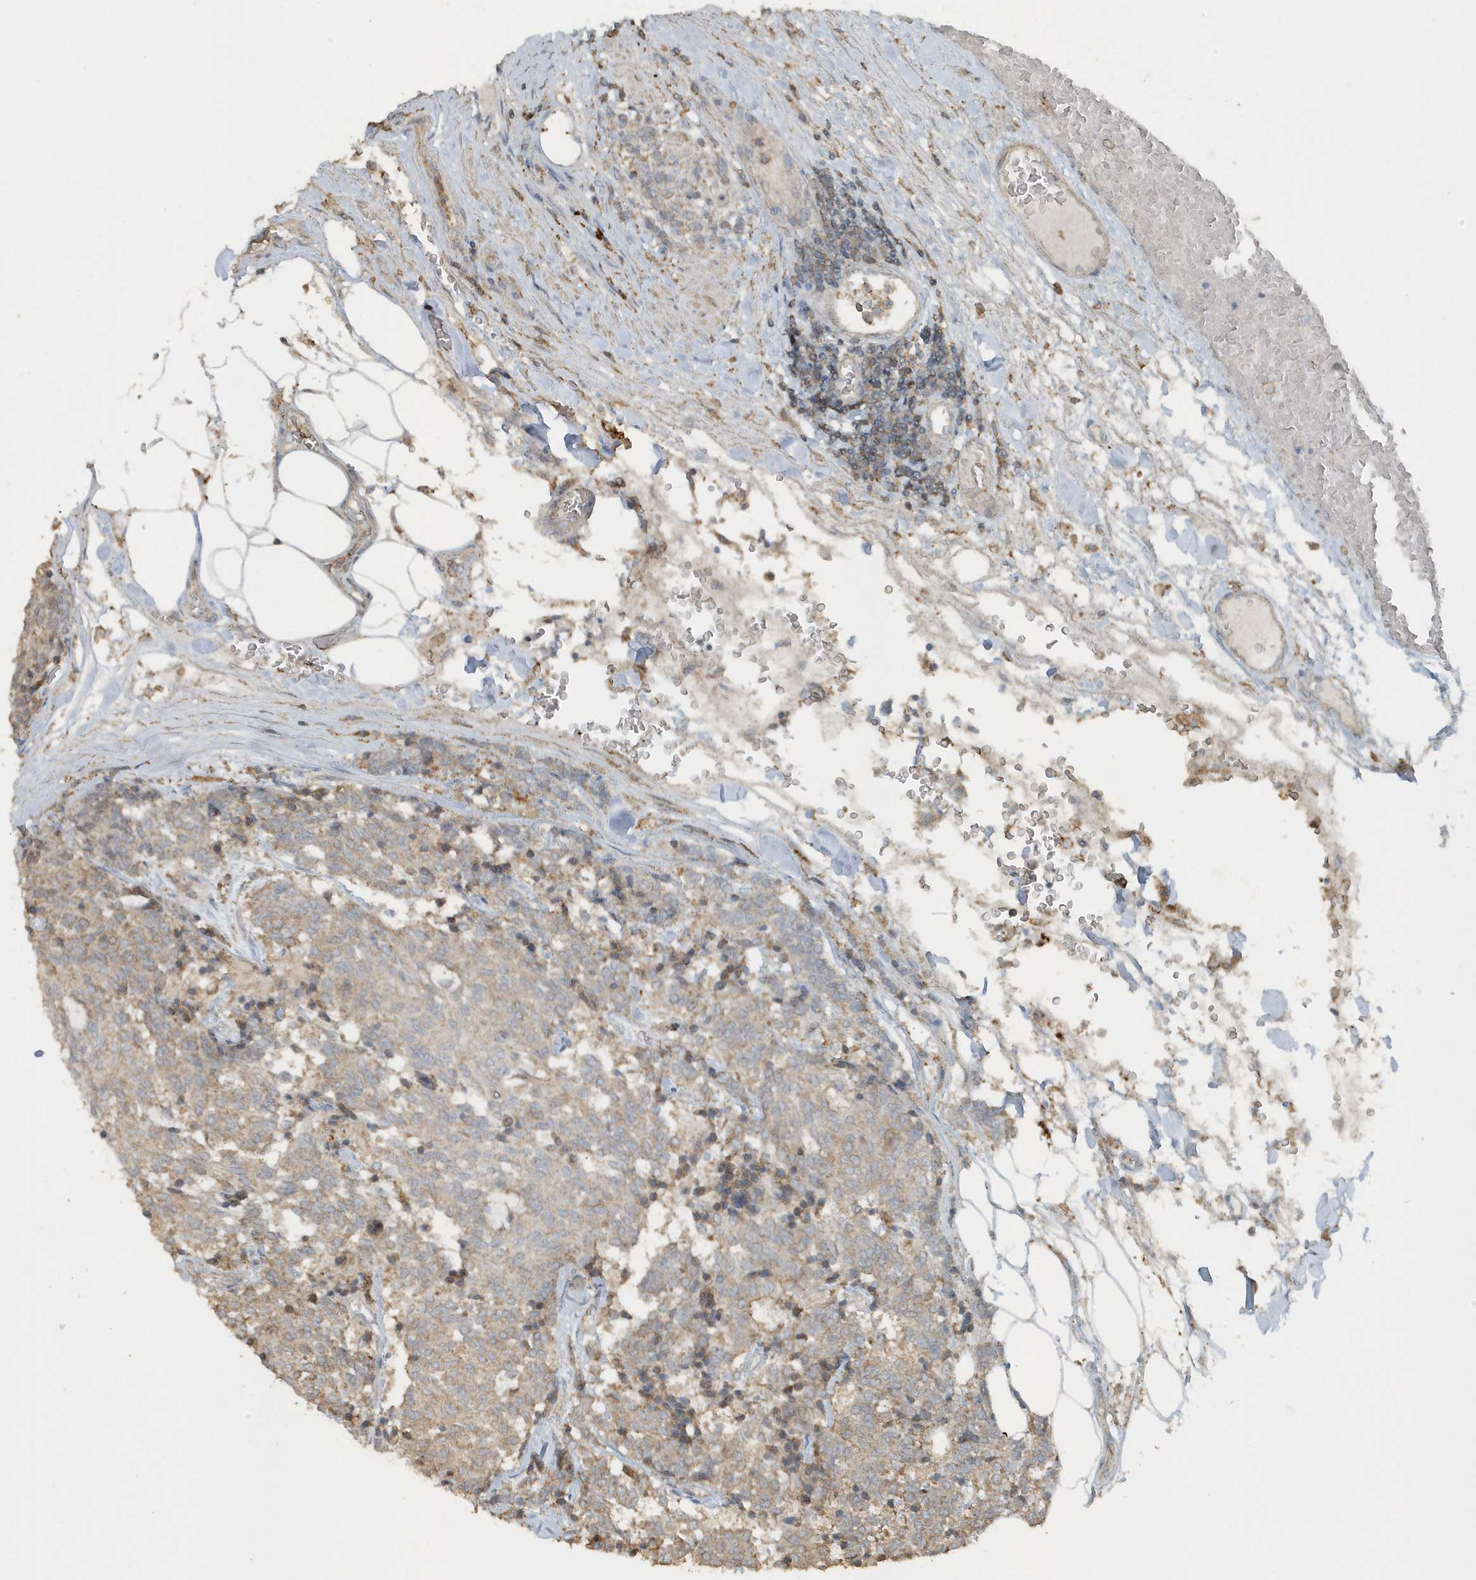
{"staining": {"intensity": "weak", "quantity": "<25%", "location": "cytoplasmic/membranous"}, "tissue": "carcinoid", "cell_type": "Tumor cells", "image_type": "cancer", "snomed": [{"axis": "morphology", "description": "Carcinoid, malignant, NOS"}, {"axis": "topography", "description": "Pancreas"}], "caption": "Malignant carcinoid was stained to show a protein in brown. There is no significant expression in tumor cells.", "gene": "ACTC1", "patient": {"sex": "female", "age": 54}}